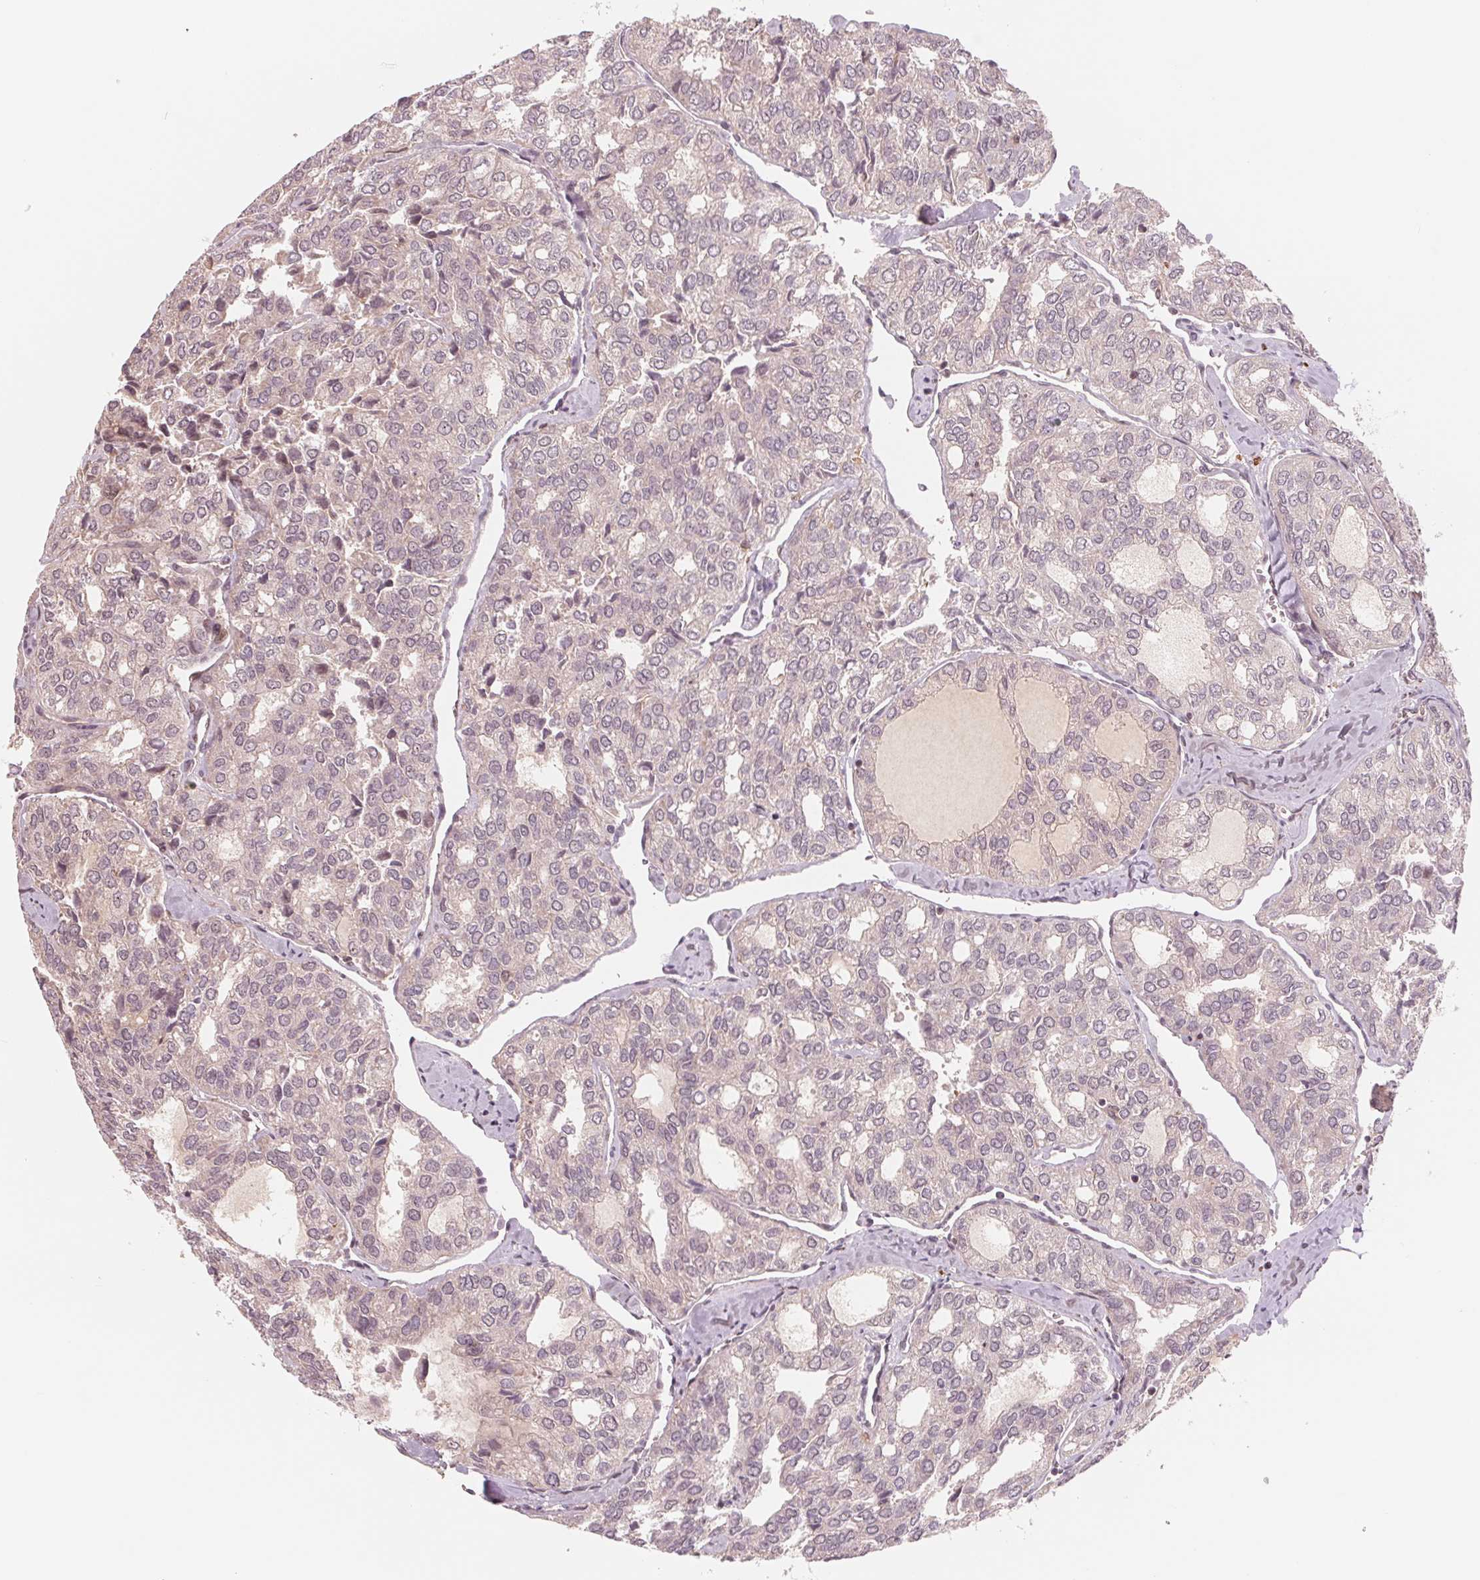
{"staining": {"intensity": "negative", "quantity": "none", "location": "none"}, "tissue": "thyroid cancer", "cell_type": "Tumor cells", "image_type": "cancer", "snomed": [{"axis": "morphology", "description": "Follicular adenoma carcinoma, NOS"}, {"axis": "topography", "description": "Thyroid gland"}], "caption": "Immunohistochemical staining of human thyroid follicular adenoma carcinoma displays no significant expression in tumor cells. (DAB IHC, high magnification).", "gene": "IL9R", "patient": {"sex": "male", "age": 75}}